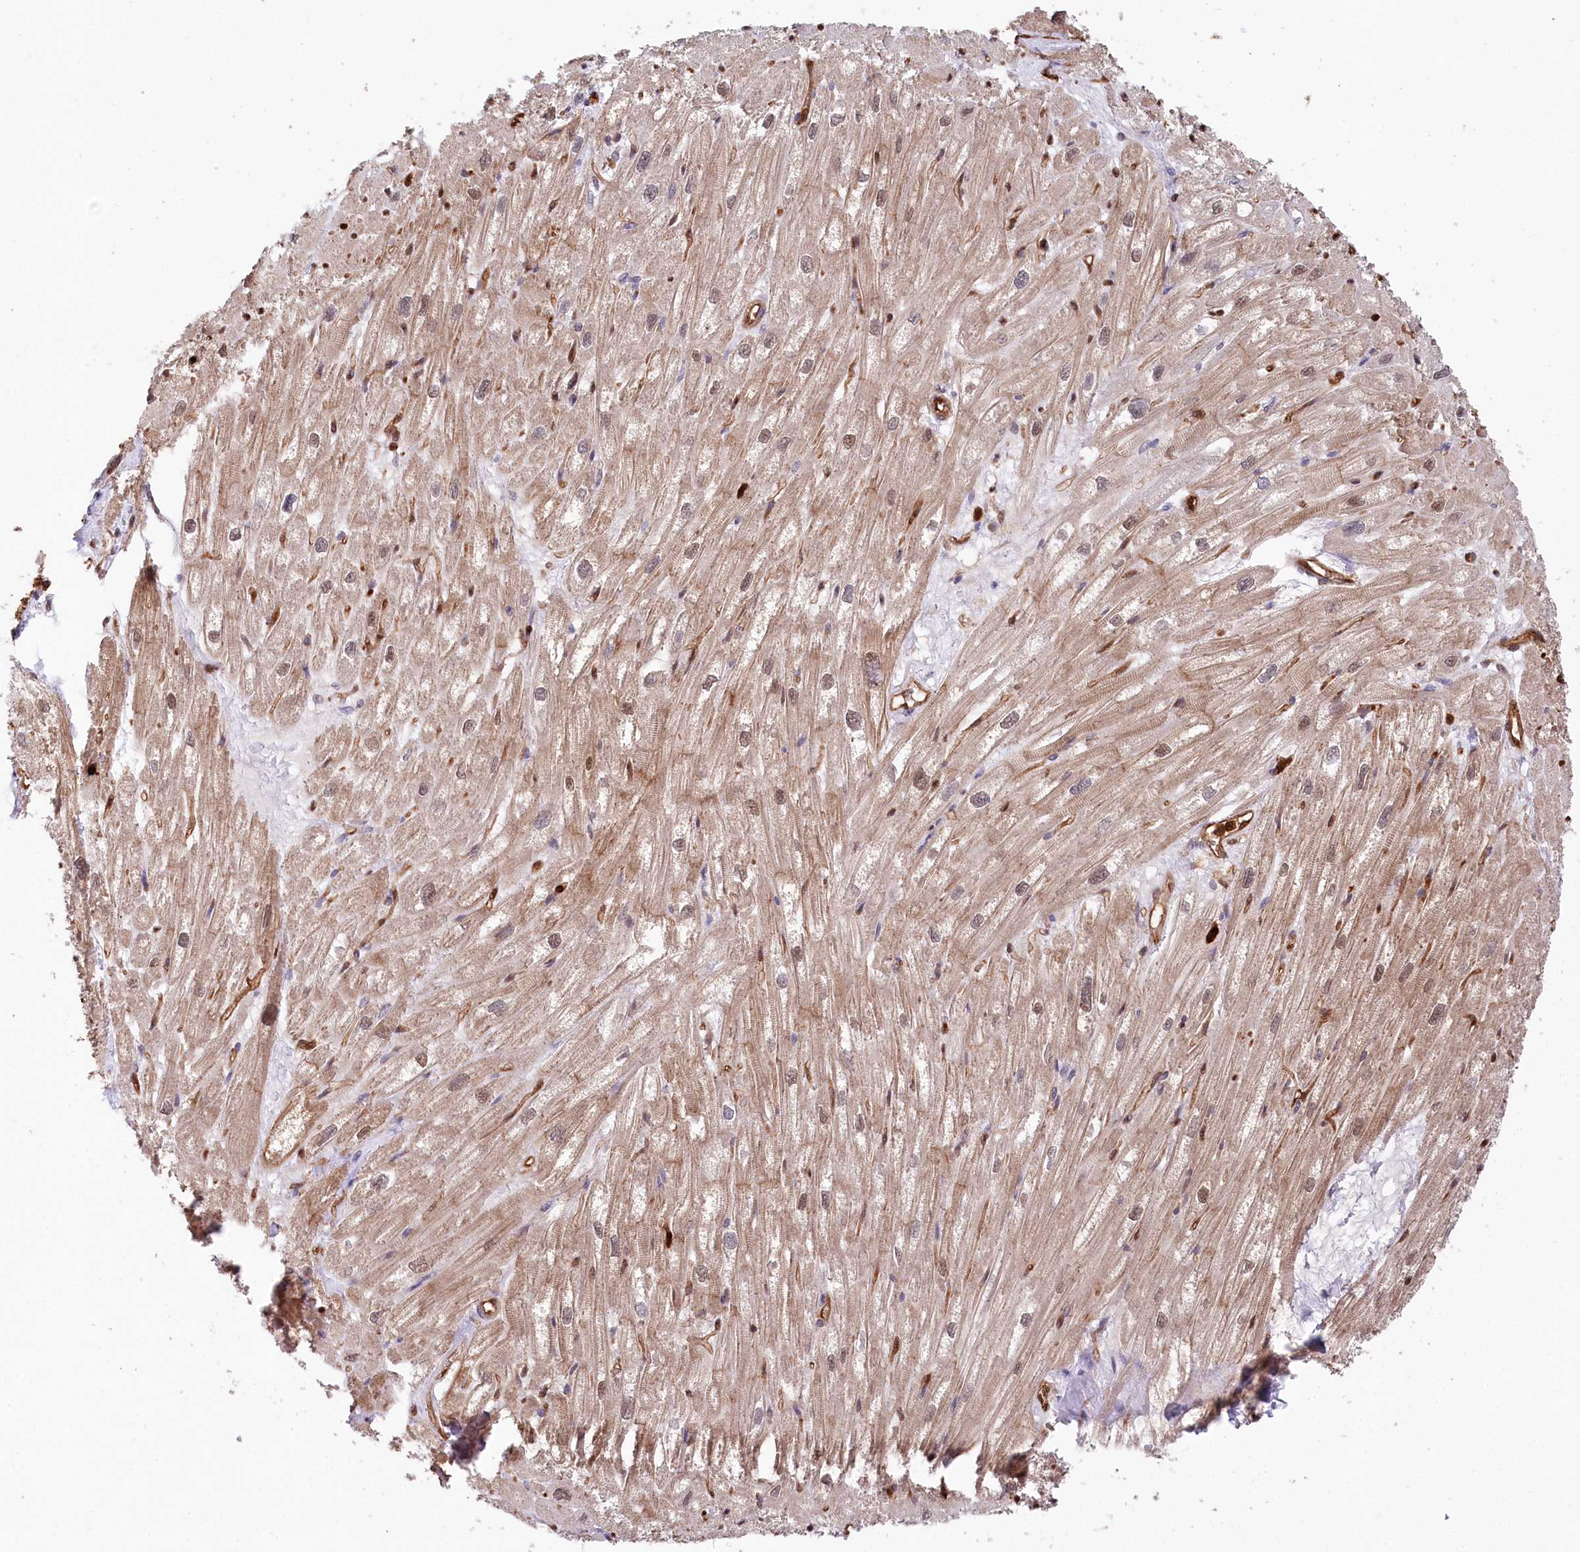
{"staining": {"intensity": "weak", "quantity": ">75%", "location": "cytoplasmic/membranous,nuclear"}, "tissue": "heart muscle", "cell_type": "Cardiomyocytes", "image_type": "normal", "snomed": [{"axis": "morphology", "description": "Normal tissue, NOS"}, {"axis": "topography", "description": "Heart"}], "caption": "IHC (DAB) staining of unremarkable human heart muscle reveals weak cytoplasmic/membranous,nuclear protein positivity in about >75% of cardiomyocytes.", "gene": "LSG1", "patient": {"sex": "male", "age": 50}}